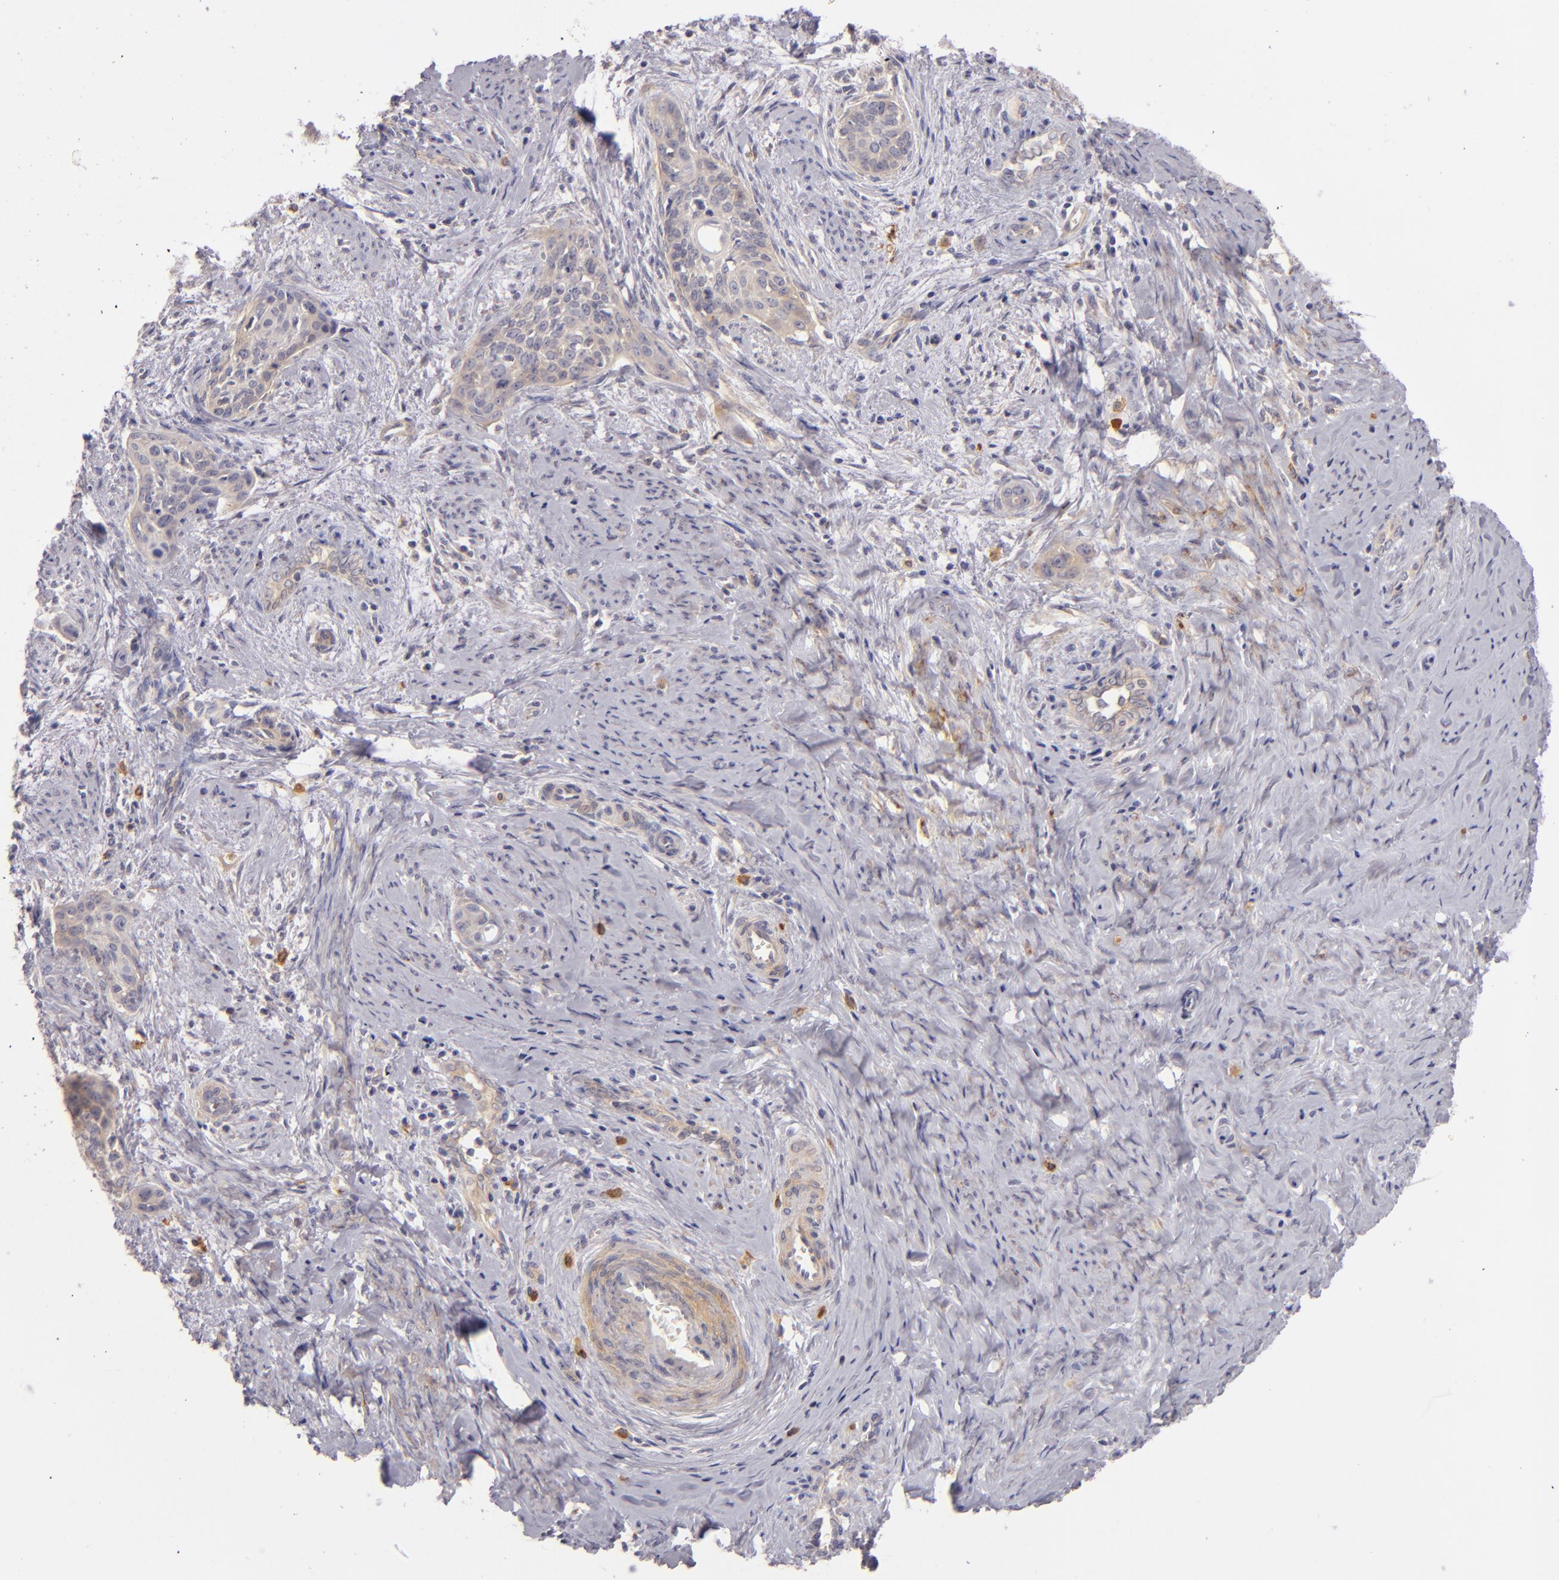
{"staining": {"intensity": "weak", "quantity": ">75%", "location": "cytoplasmic/membranous"}, "tissue": "cervical cancer", "cell_type": "Tumor cells", "image_type": "cancer", "snomed": [{"axis": "morphology", "description": "Squamous cell carcinoma, NOS"}, {"axis": "topography", "description": "Cervix"}], "caption": "A brown stain labels weak cytoplasmic/membranous staining of a protein in human squamous cell carcinoma (cervical) tumor cells.", "gene": "CD83", "patient": {"sex": "female", "age": 33}}